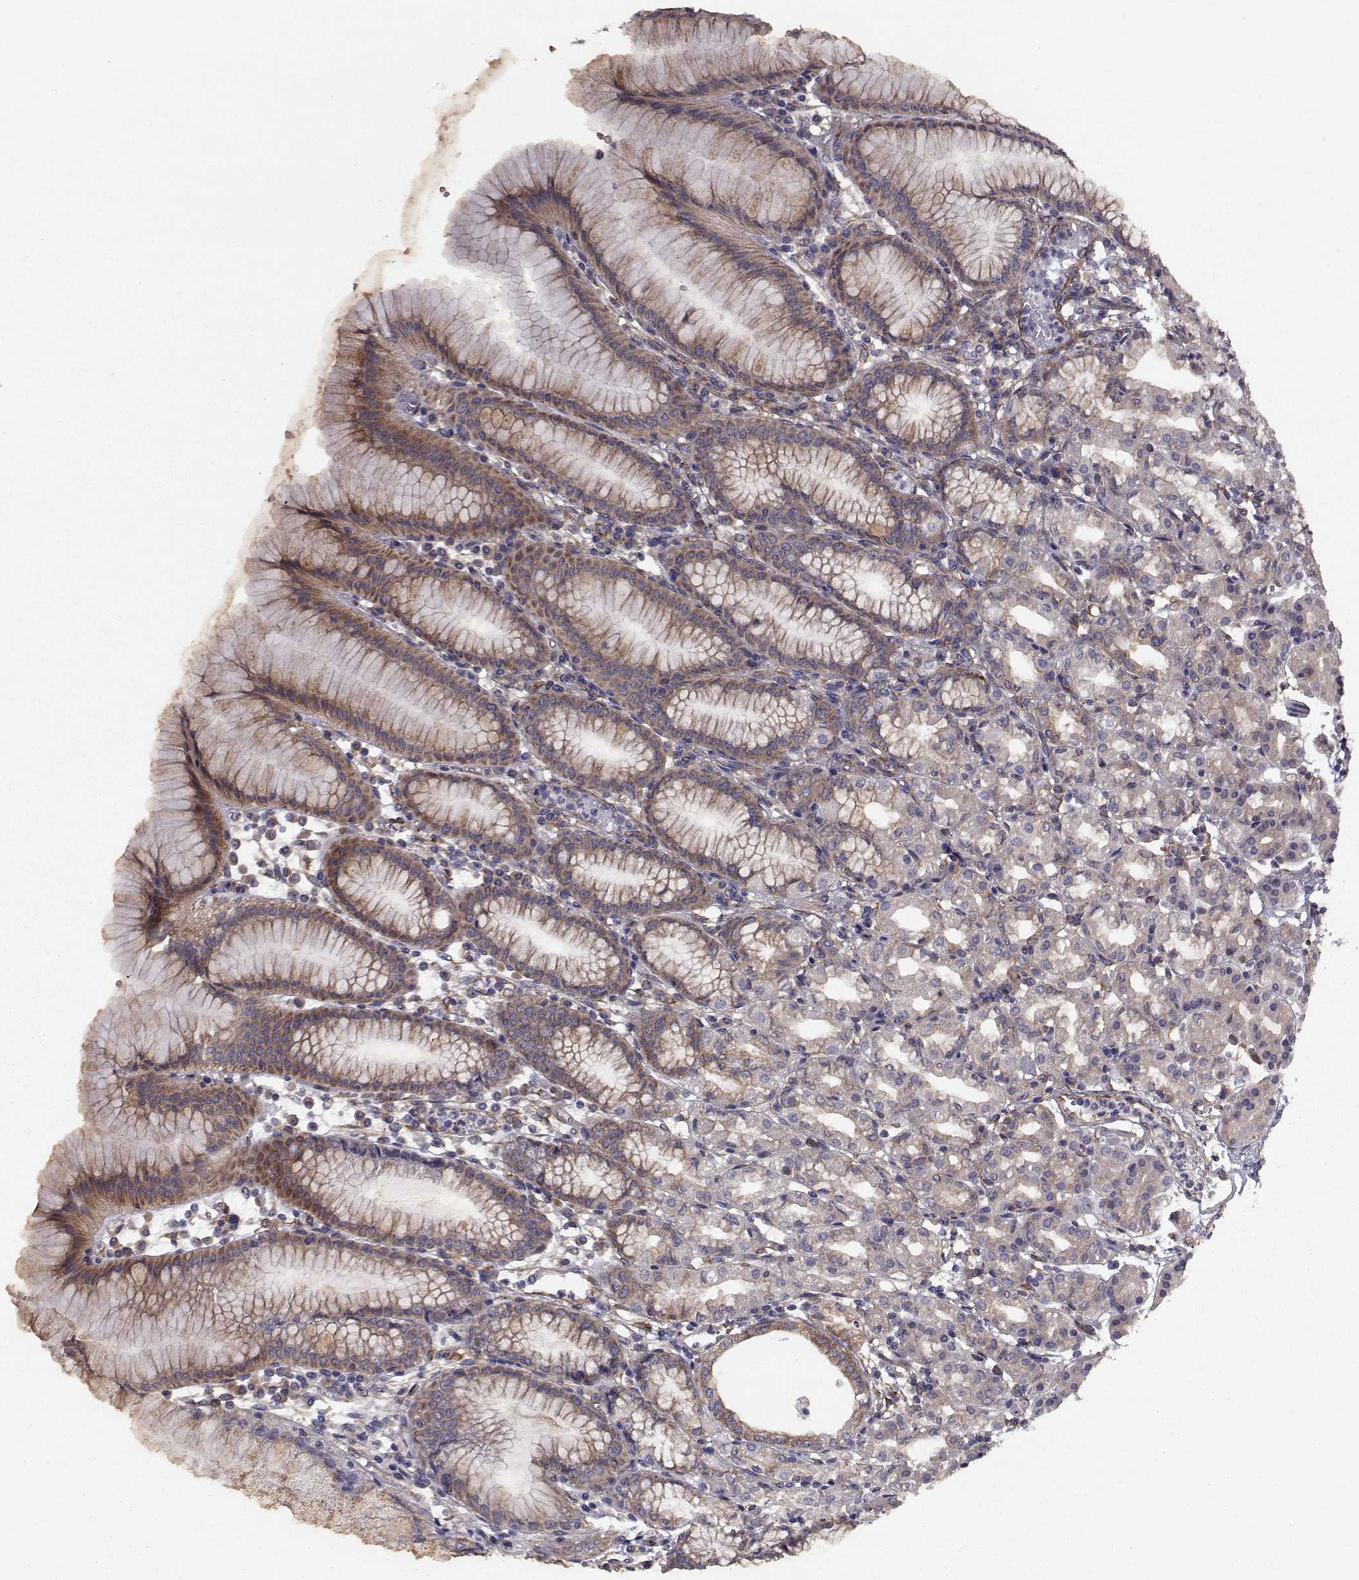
{"staining": {"intensity": "moderate", "quantity": "25%-75%", "location": "cytoplasmic/membranous"}, "tissue": "stomach", "cell_type": "Glandular cells", "image_type": "normal", "snomed": [{"axis": "morphology", "description": "Normal tissue, NOS"}, {"axis": "topography", "description": "Skeletal muscle"}, {"axis": "topography", "description": "Stomach"}], "caption": "Protein staining of unremarkable stomach displays moderate cytoplasmic/membranous positivity in about 25%-75% of glandular cells.", "gene": "TRIP10", "patient": {"sex": "female", "age": 57}}